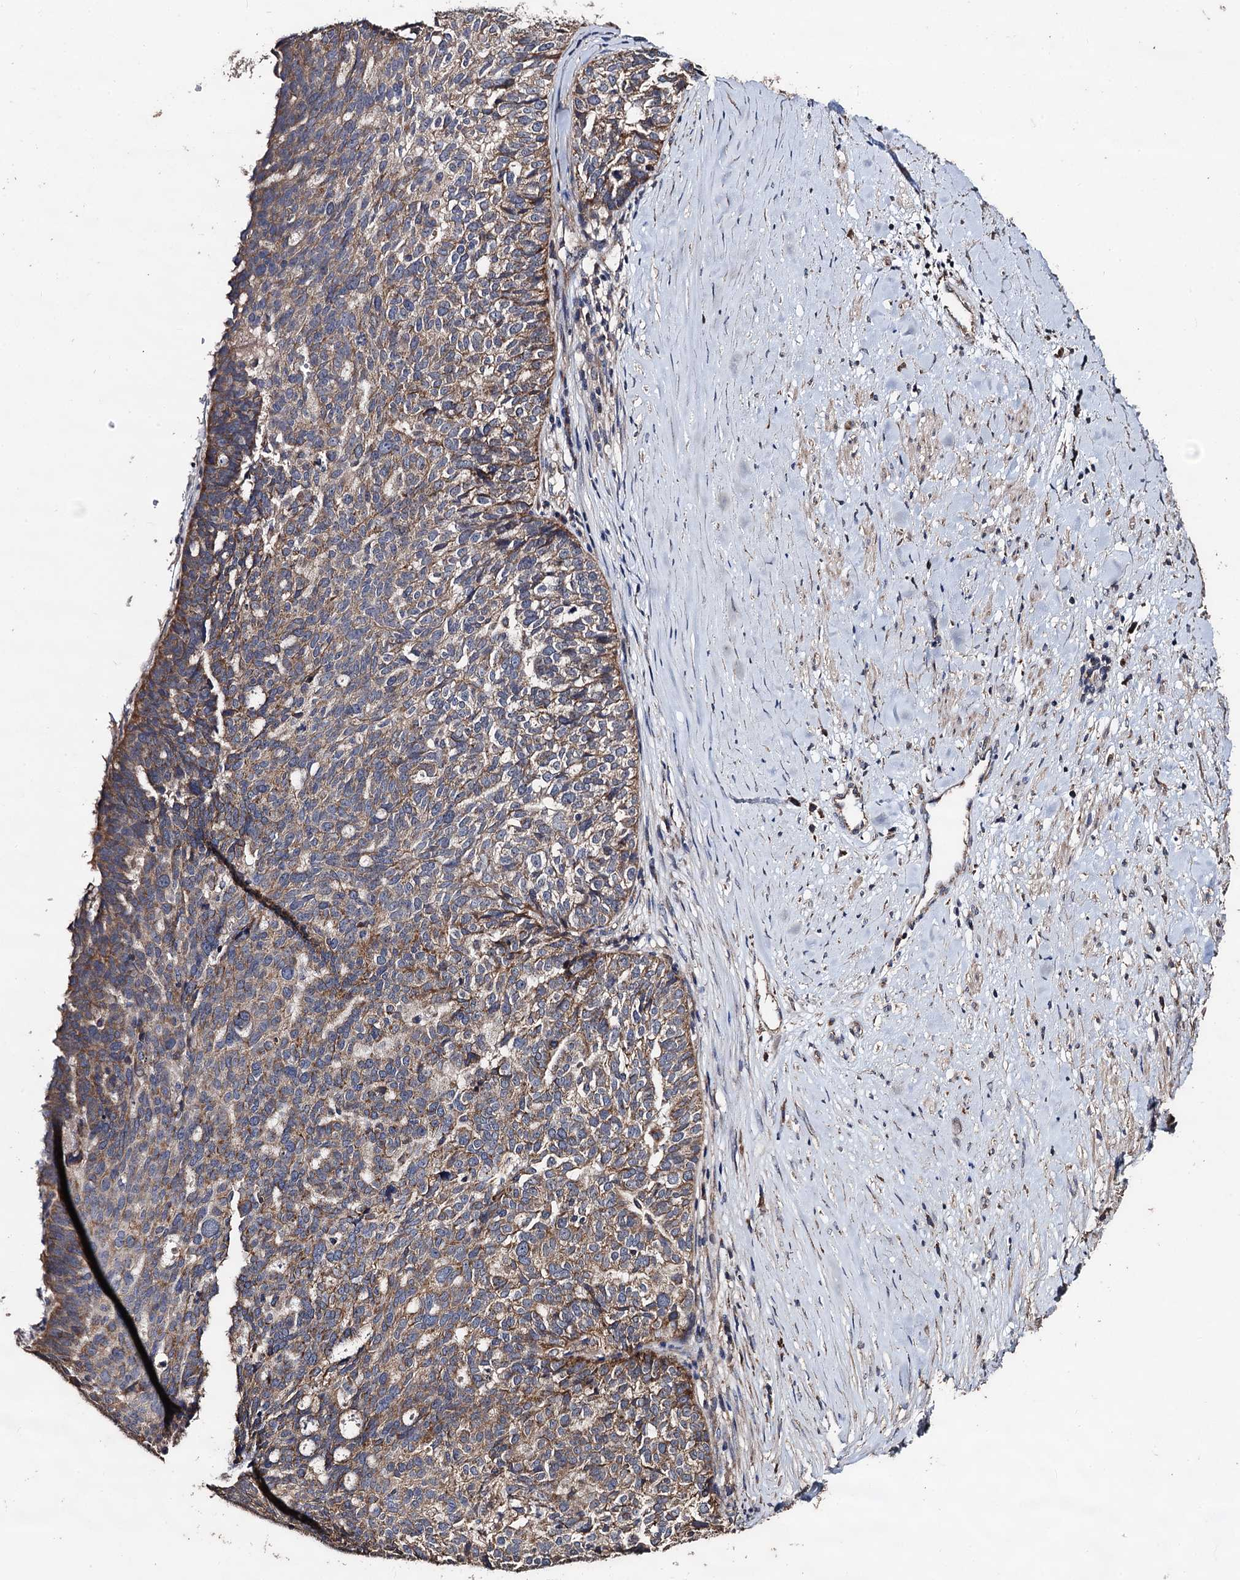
{"staining": {"intensity": "moderate", "quantity": ">75%", "location": "cytoplasmic/membranous"}, "tissue": "ovarian cancer", "cell_type": "Tumor cells", "image_type": "cancer", "snomed": [{"axis": "morphology", "description": "Cystadenocarcinoma, serous, NOS"}, {"axis": "topography", "description": "Ovary"}], "caption": "Human serous cystadenocarcinoma (ovarian) stained with a protein marker exhibits moderate staining in tumor cells.", "gene": "PPTC7", "patient": {"sex": "female", "age": 59}}